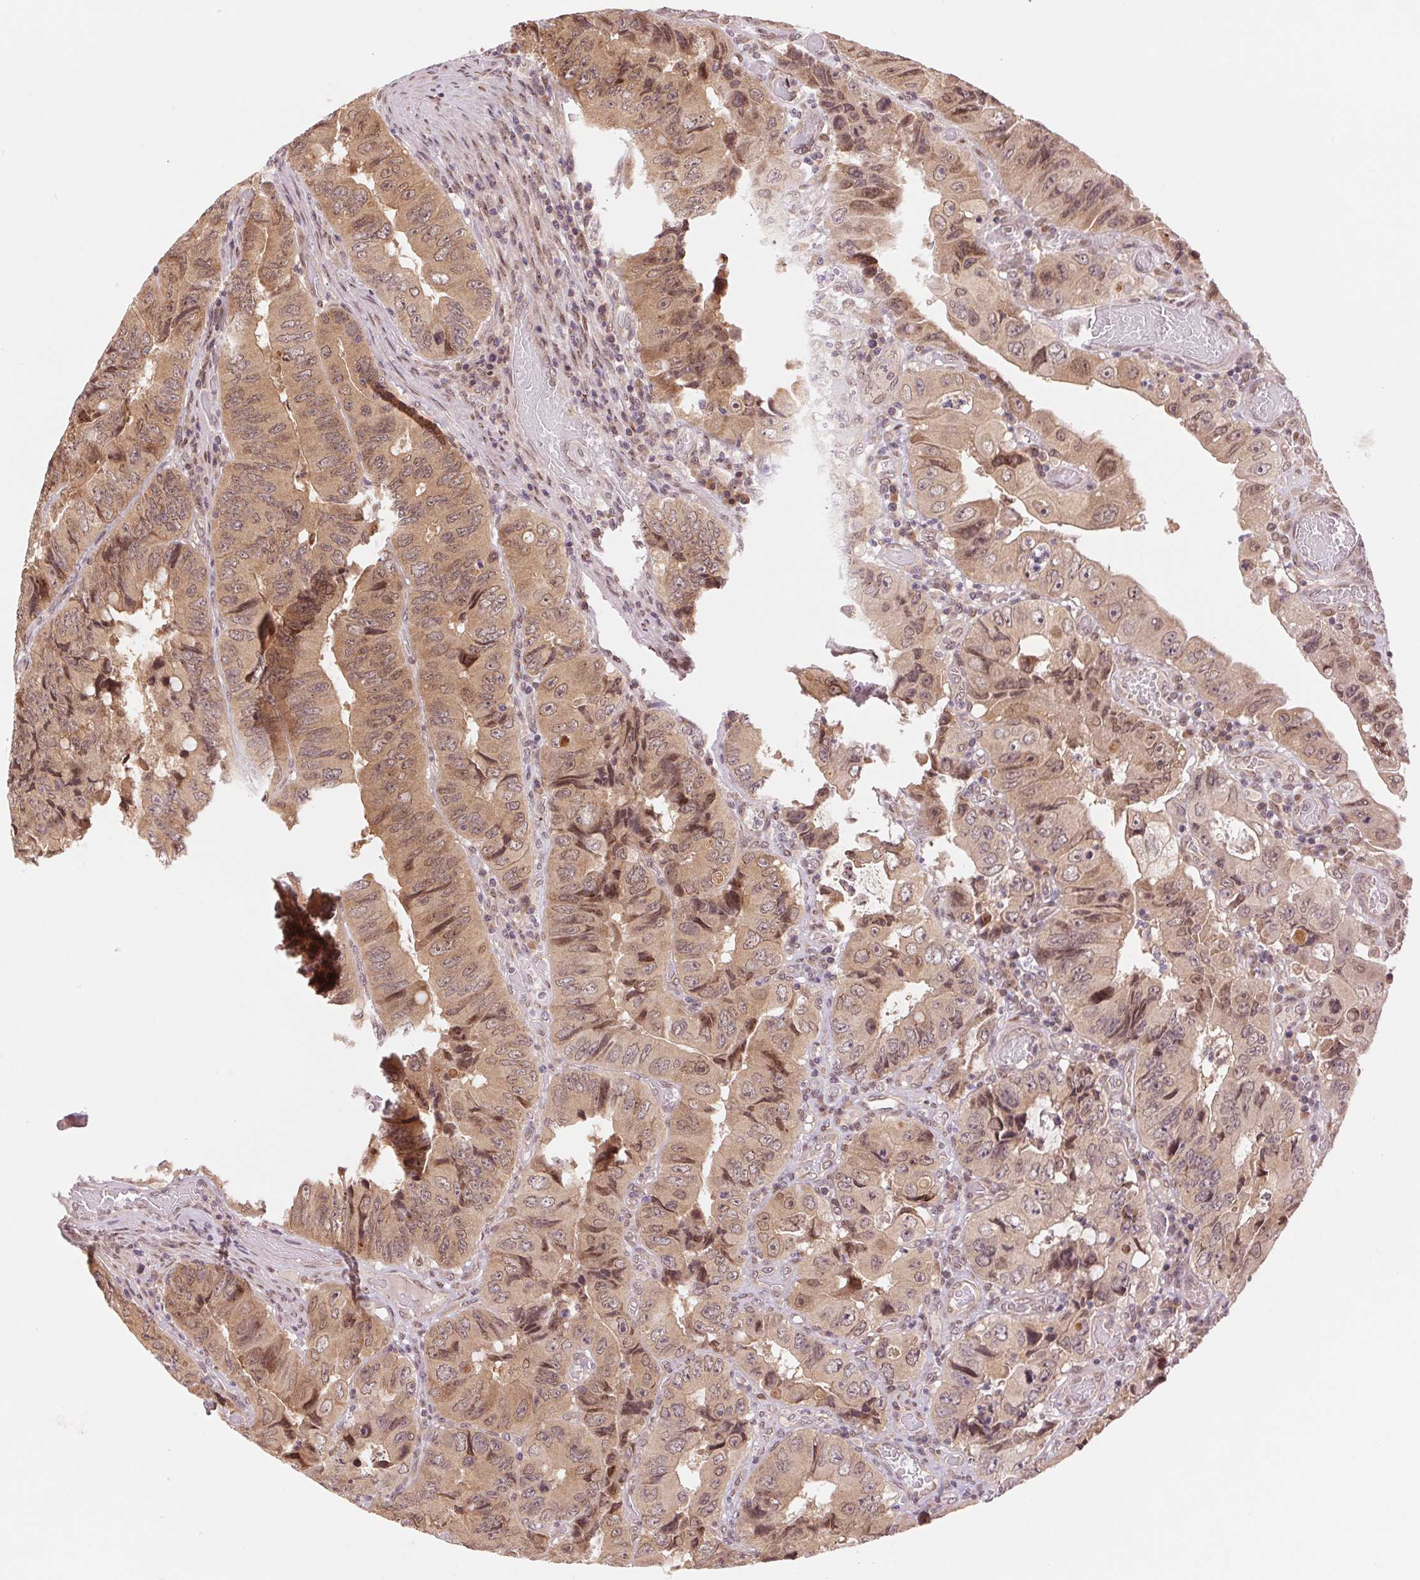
{"staining": {"intensity": "moderate", "quantity": ">75%", "location": "cytoplasmic/membranous"}, "tissue": "colorectal cancer", "cell_type": "Tumor cells", "image_type": "cancer", "snomed": [{"axis": "morphology", "description": "Adenocarcinoma, NOS"}, {"axis": "topography", "description": "Colon"}], "caption": "A photomicrograph of human colorectal adenocarcinoma stained for a protein shows moderate cytoplasmic/membranous brown staining in tumor cells. (IHC, brightfield microscopy, high magnification).", "gene": "ERI3", "patient": {"sex": "female", "age": 84}}